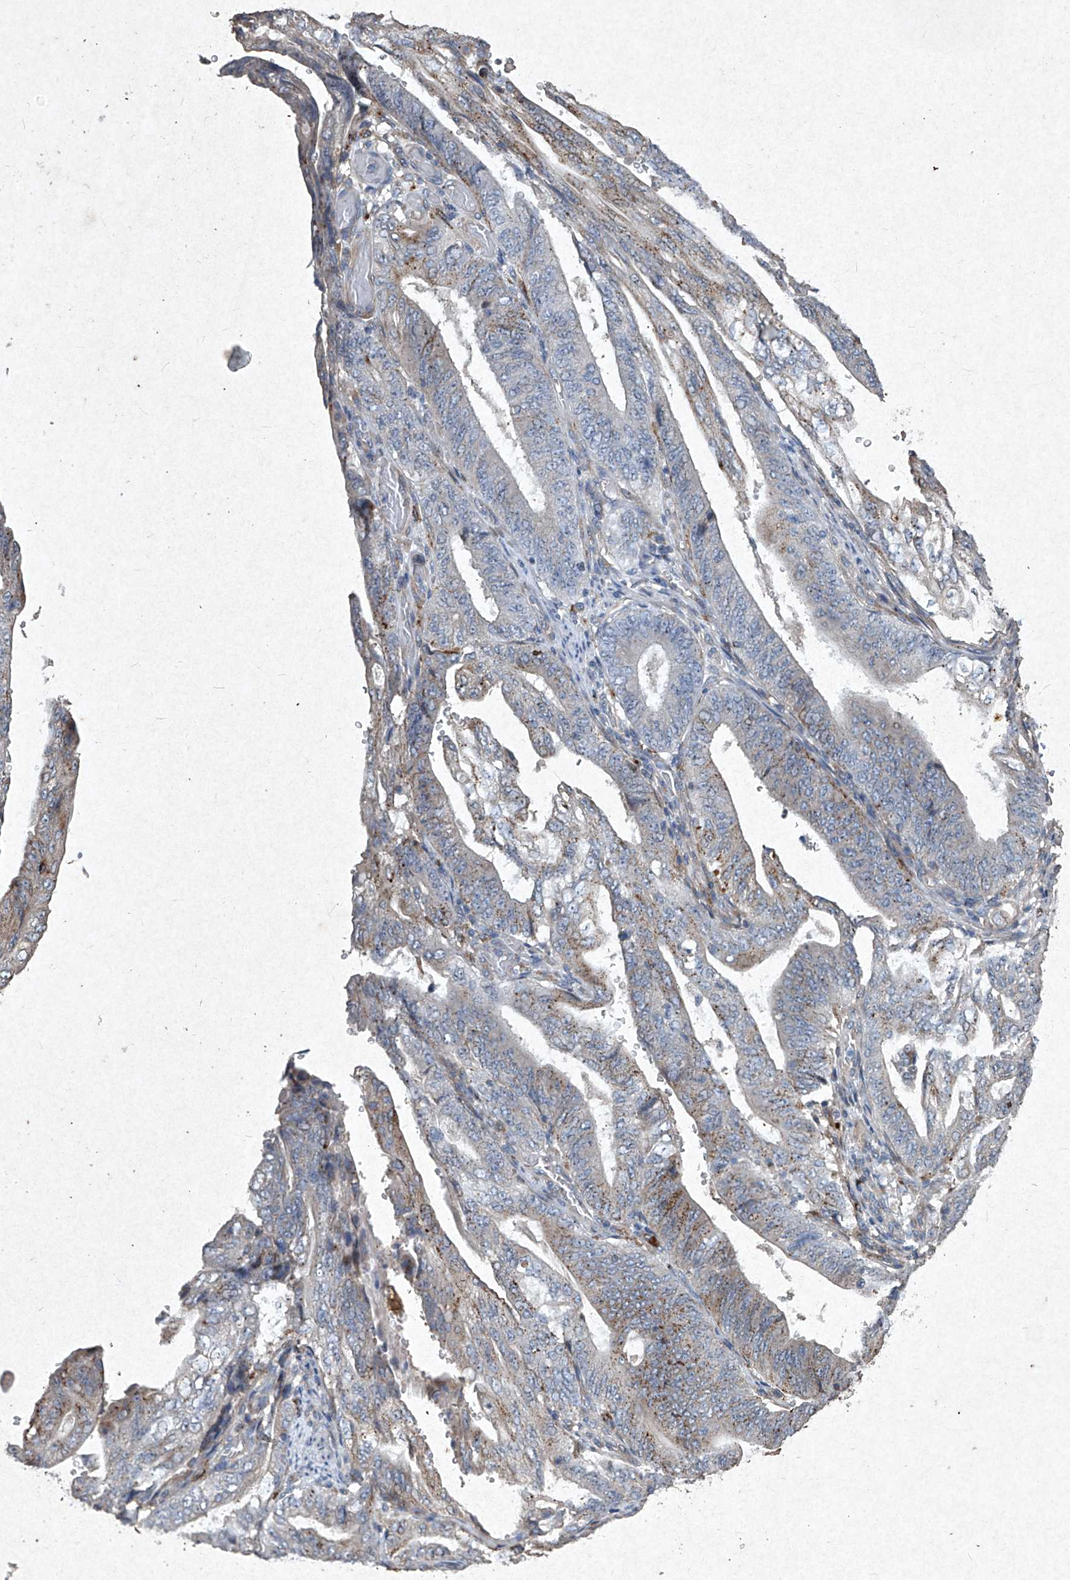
{"staining": {"intensity": "moderate", "quantity": "<25%", "location": "cytoplasmic/membranous"}, "tissue": "stomach cancer", "cell_type": "Tumor cells", "image_type": "cancer", "snomed": [{"axis": "morphology", "description": "Adenocarcinoma, NOS"}, {"axis": "topography", "description": "Stomach"}], "caption": "Immunohistochemistry of human stomach cancer displays low levels of moderate cytoplasmic/membranous staining in approximately <25% of tumor cells. The staining was performed using DAB (3,3'-diaminobenzidine) to visualize the protein expression in brown, while the nuclei were stained in blue with hematoxylin (Magnification: 20x).", "gene": "MED16", "patient": {"sex": "female", "age": 73}}